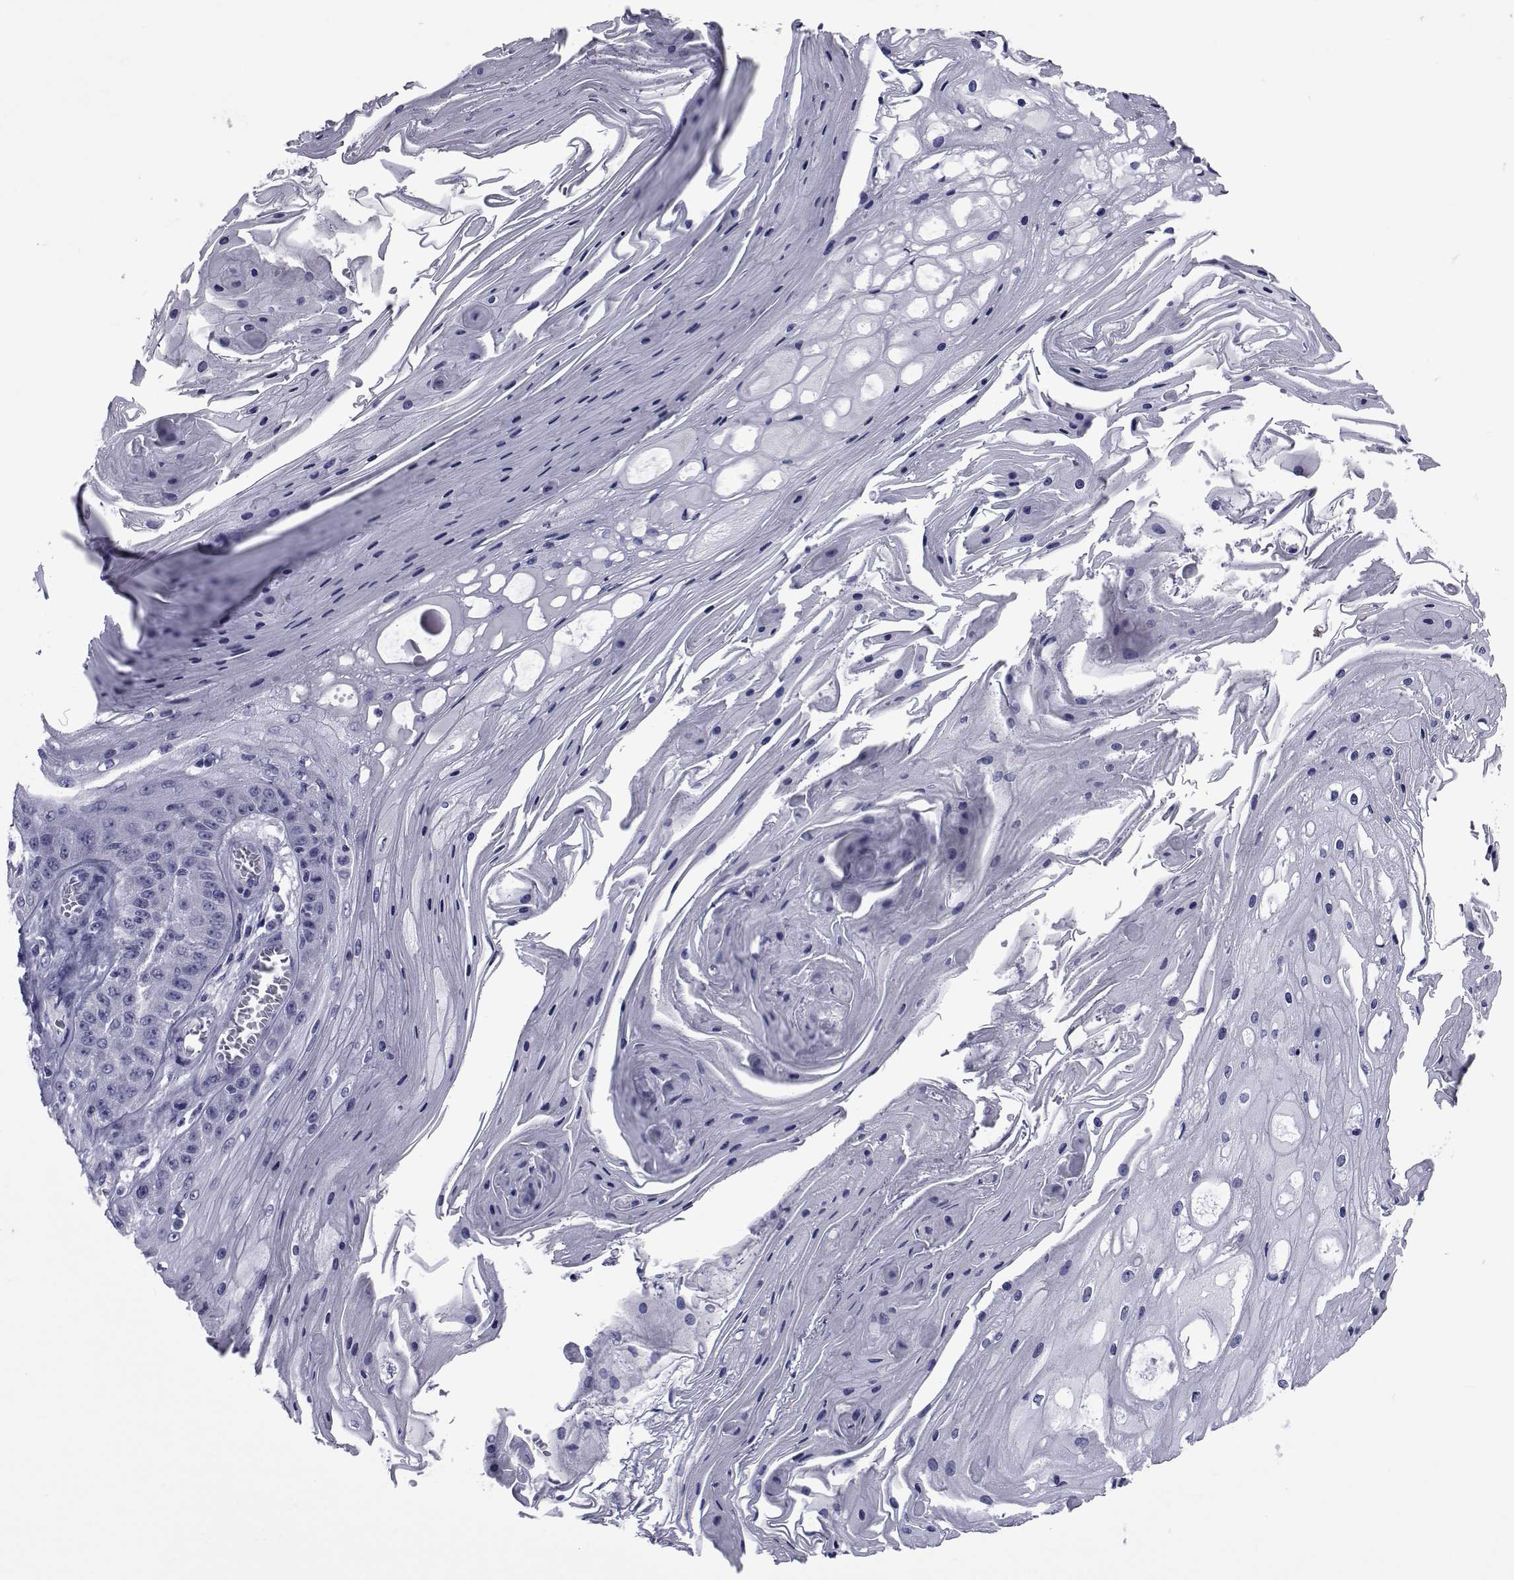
{"staining": {"intensity": "negative", "quantity": "none", "location": "none"}, "tissue": "skin cancer", "cell_type": "Tumor cells", "image_type": "cancer", "snomed": [{"axis": "morphology", "description": "Squamous cell carcinoma, NOS"}, {"axis": "topography", "description": "Skin"}], "caption": "DAB immunohistochemical staining of skin cancer (squamous cell carcinoma) shows no significant staining in tumor cells.", "gene": "GKAP1", "patient": {"sex": "male", "age": 70}}